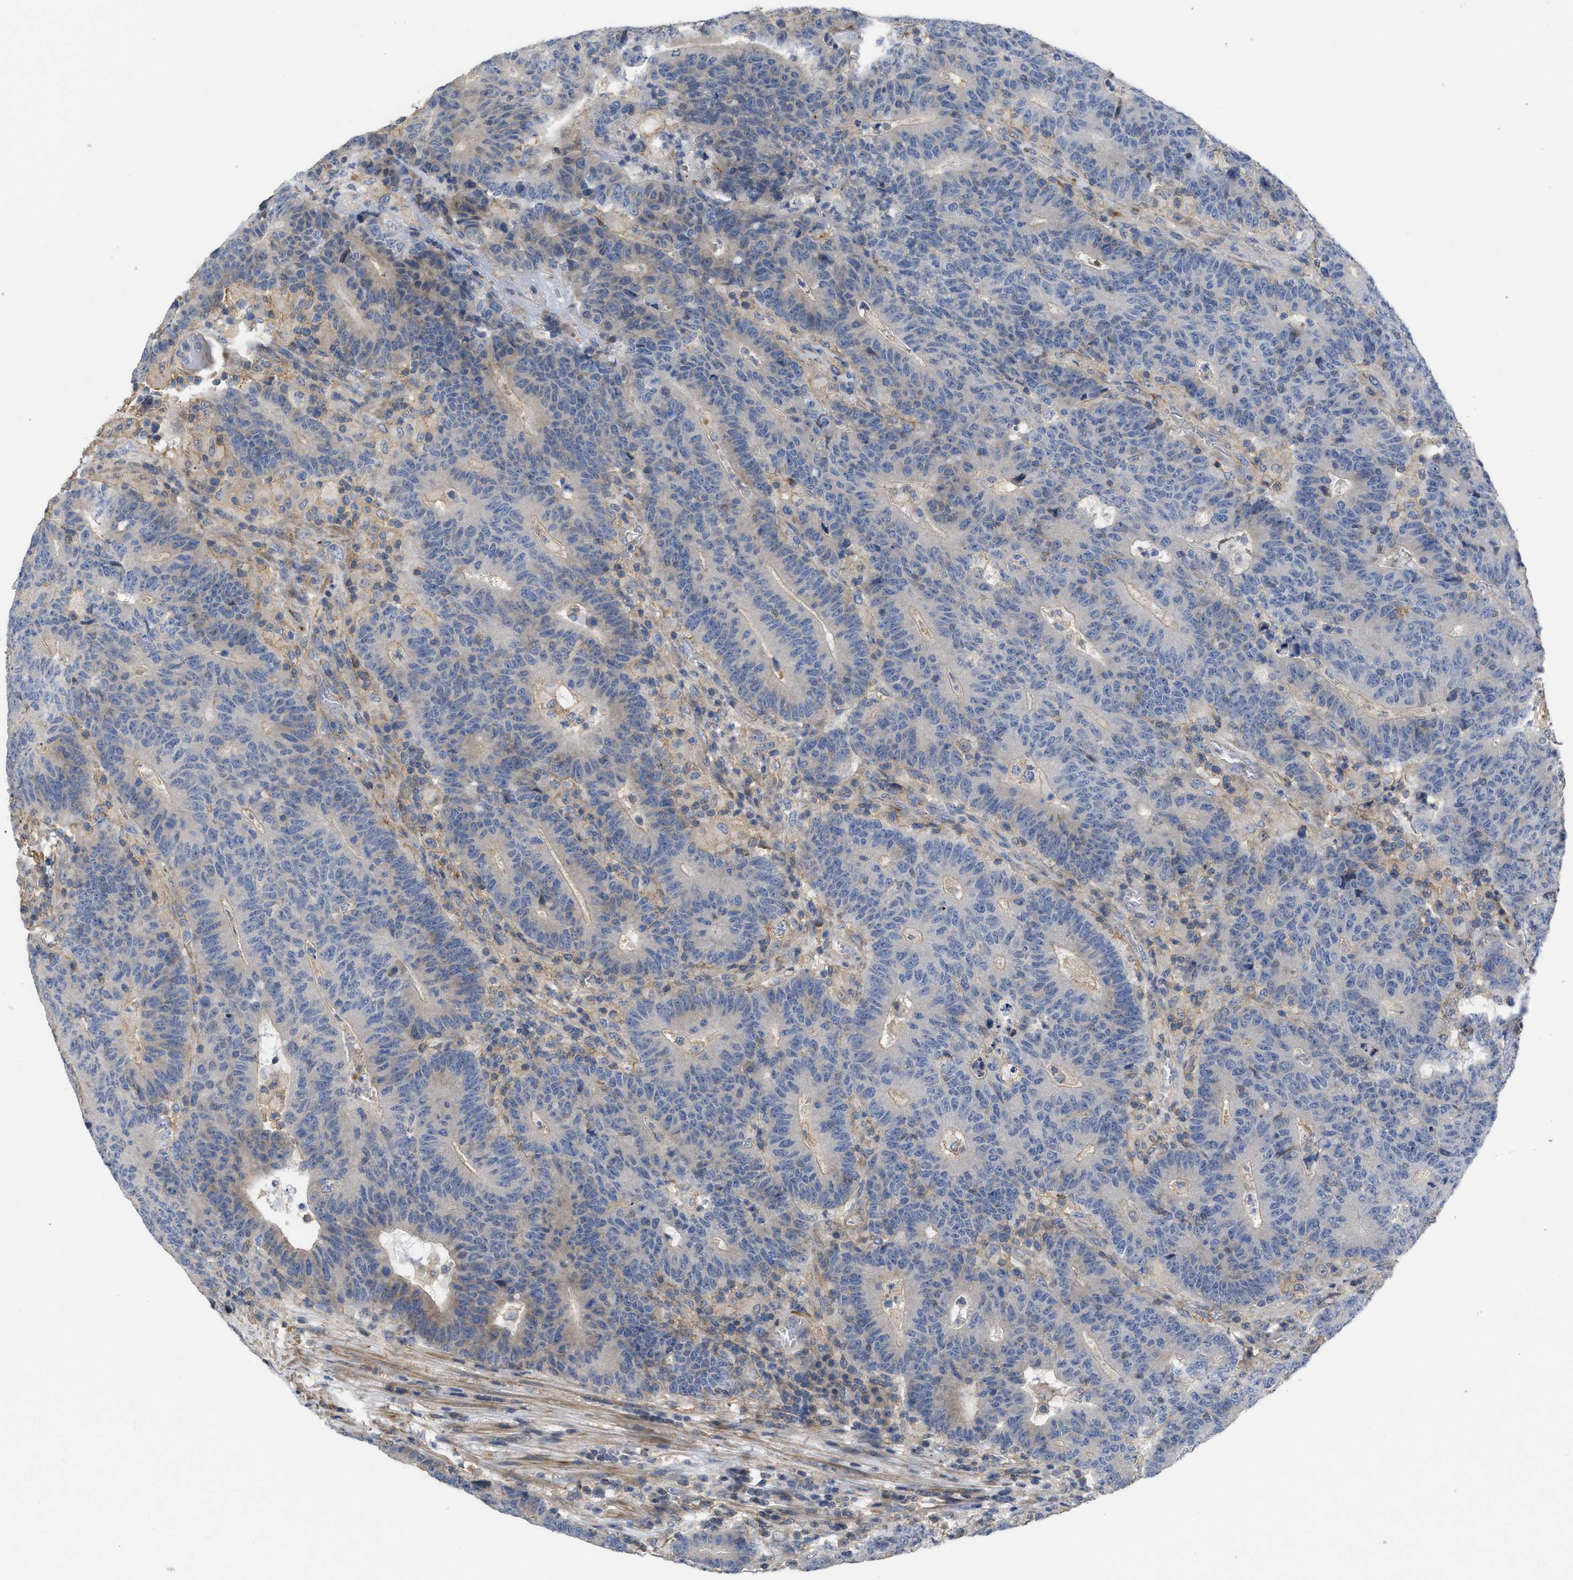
{"staining": {"intensity": "negative", "quantity": "none", "location": "none"}, "tissue": "colorectal cancer", "cell_type": "Tumor cells", "image_type": "cancer", "snomed": [{"axis": "morphology", "description": "Normal tissue, NOS"}, {"axis": "morphology", "description": "Adenocarcinoma, NOS"}, {"axis": "topography", "description": "Colon"}], "caption": "A histopathology image of colorectal adenocarcinoma stained for a protein demonstrates no brown staining in tumor cells.", "gene": "TMEM131", "patient": {"sex": "female", "age": 75}}